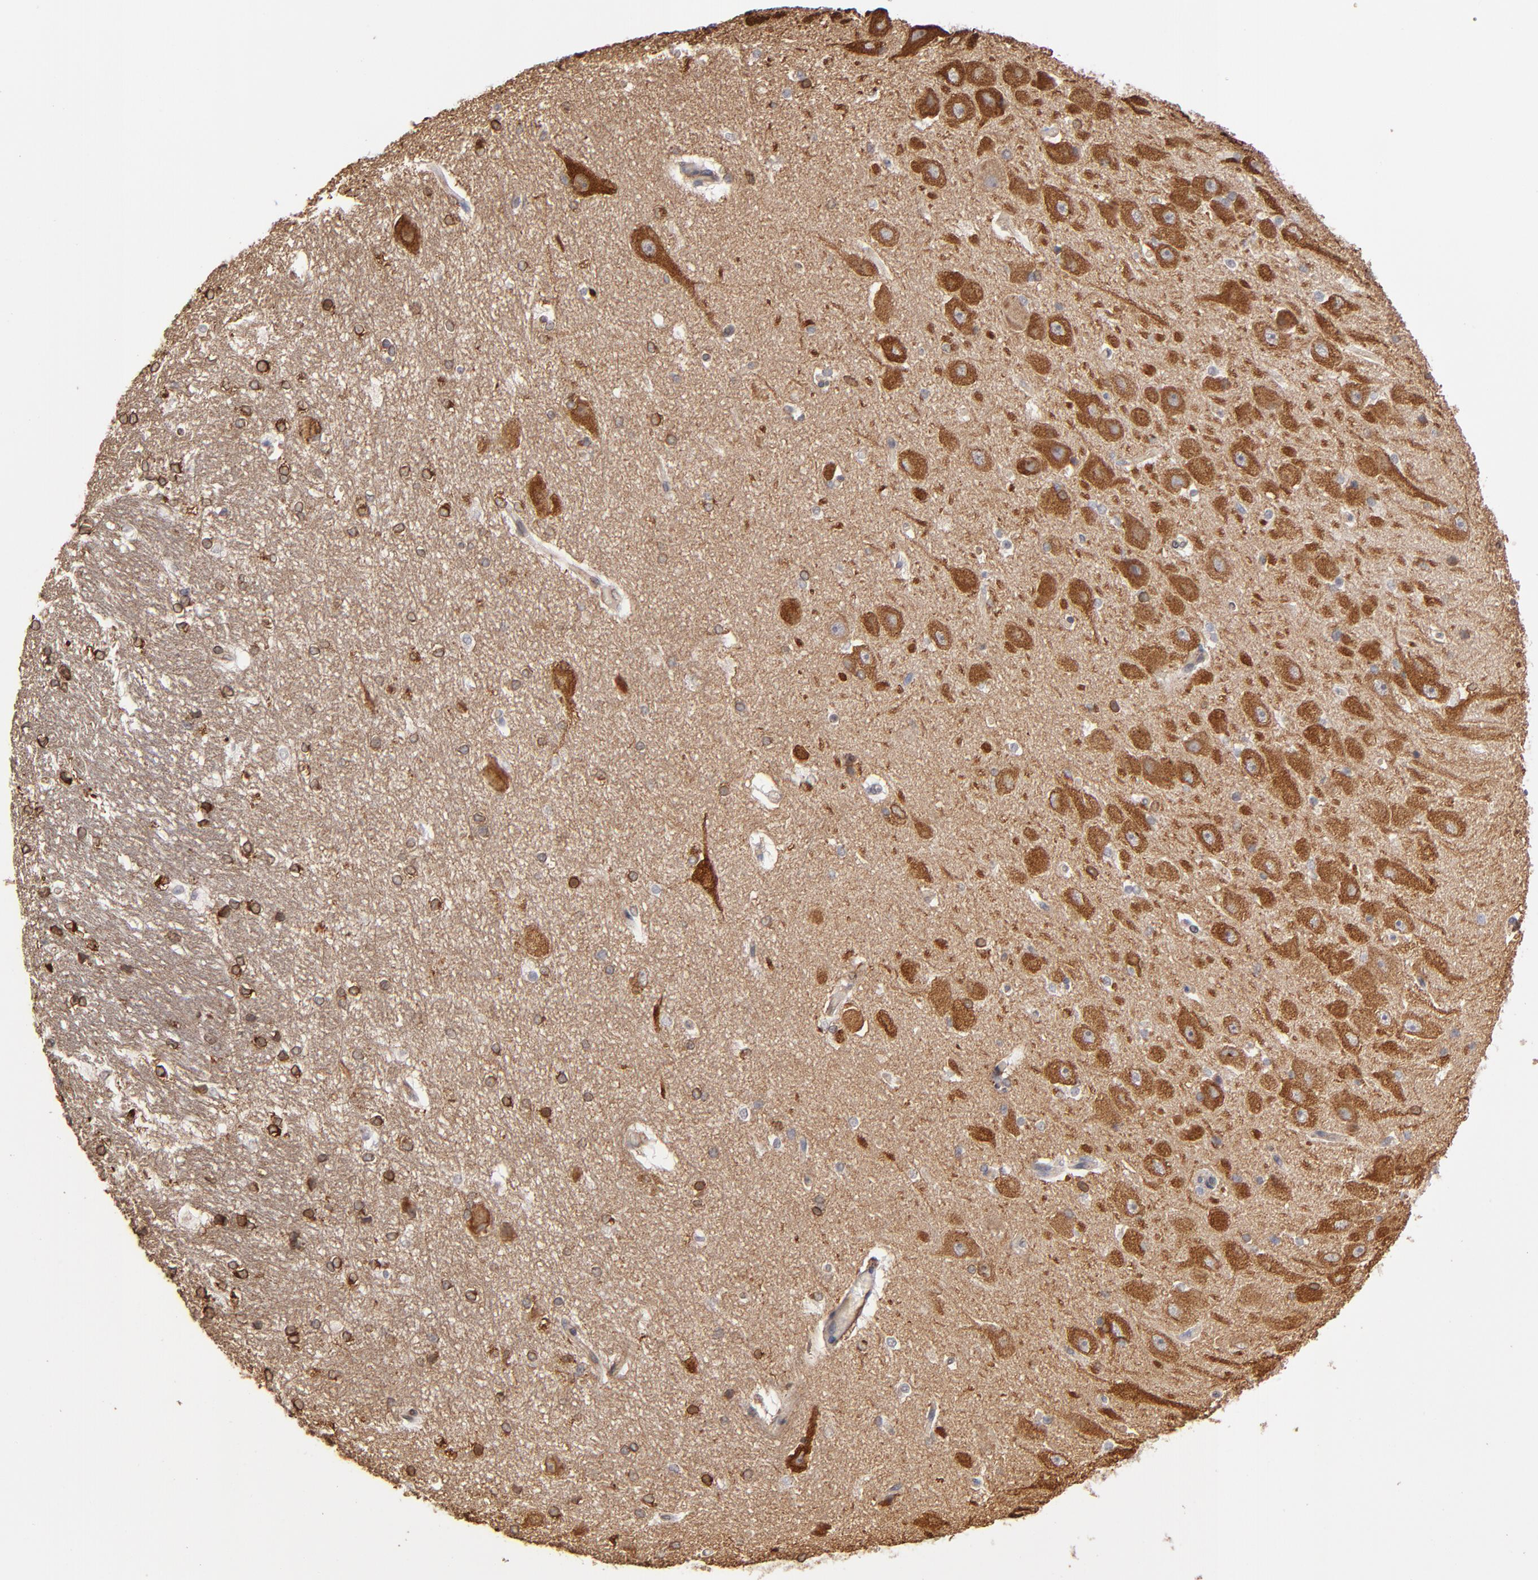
{"staining": {"intensity": "moderate", "quantity": "<25%", "location": "cytoplasmic/membranous"}, "tissue": "hippocampus", "cell_type": "Glial cells", "image_type": "normal", "snomed": [{"axis": "morphology", "description": "Normal tissue, NOS"}, {"axis": "topography", "description": "Hippocampus"}], "caption": "An immunohistochemistry (IHC) photomicrograph of unremarkable tissue is shown. Protein staining in brown shows moderate cytoplasmic/membranous positivity in hippocampus within glial cells.", "gene": "PGRMC1", "patient": {"sex": "female", "age": 19}}